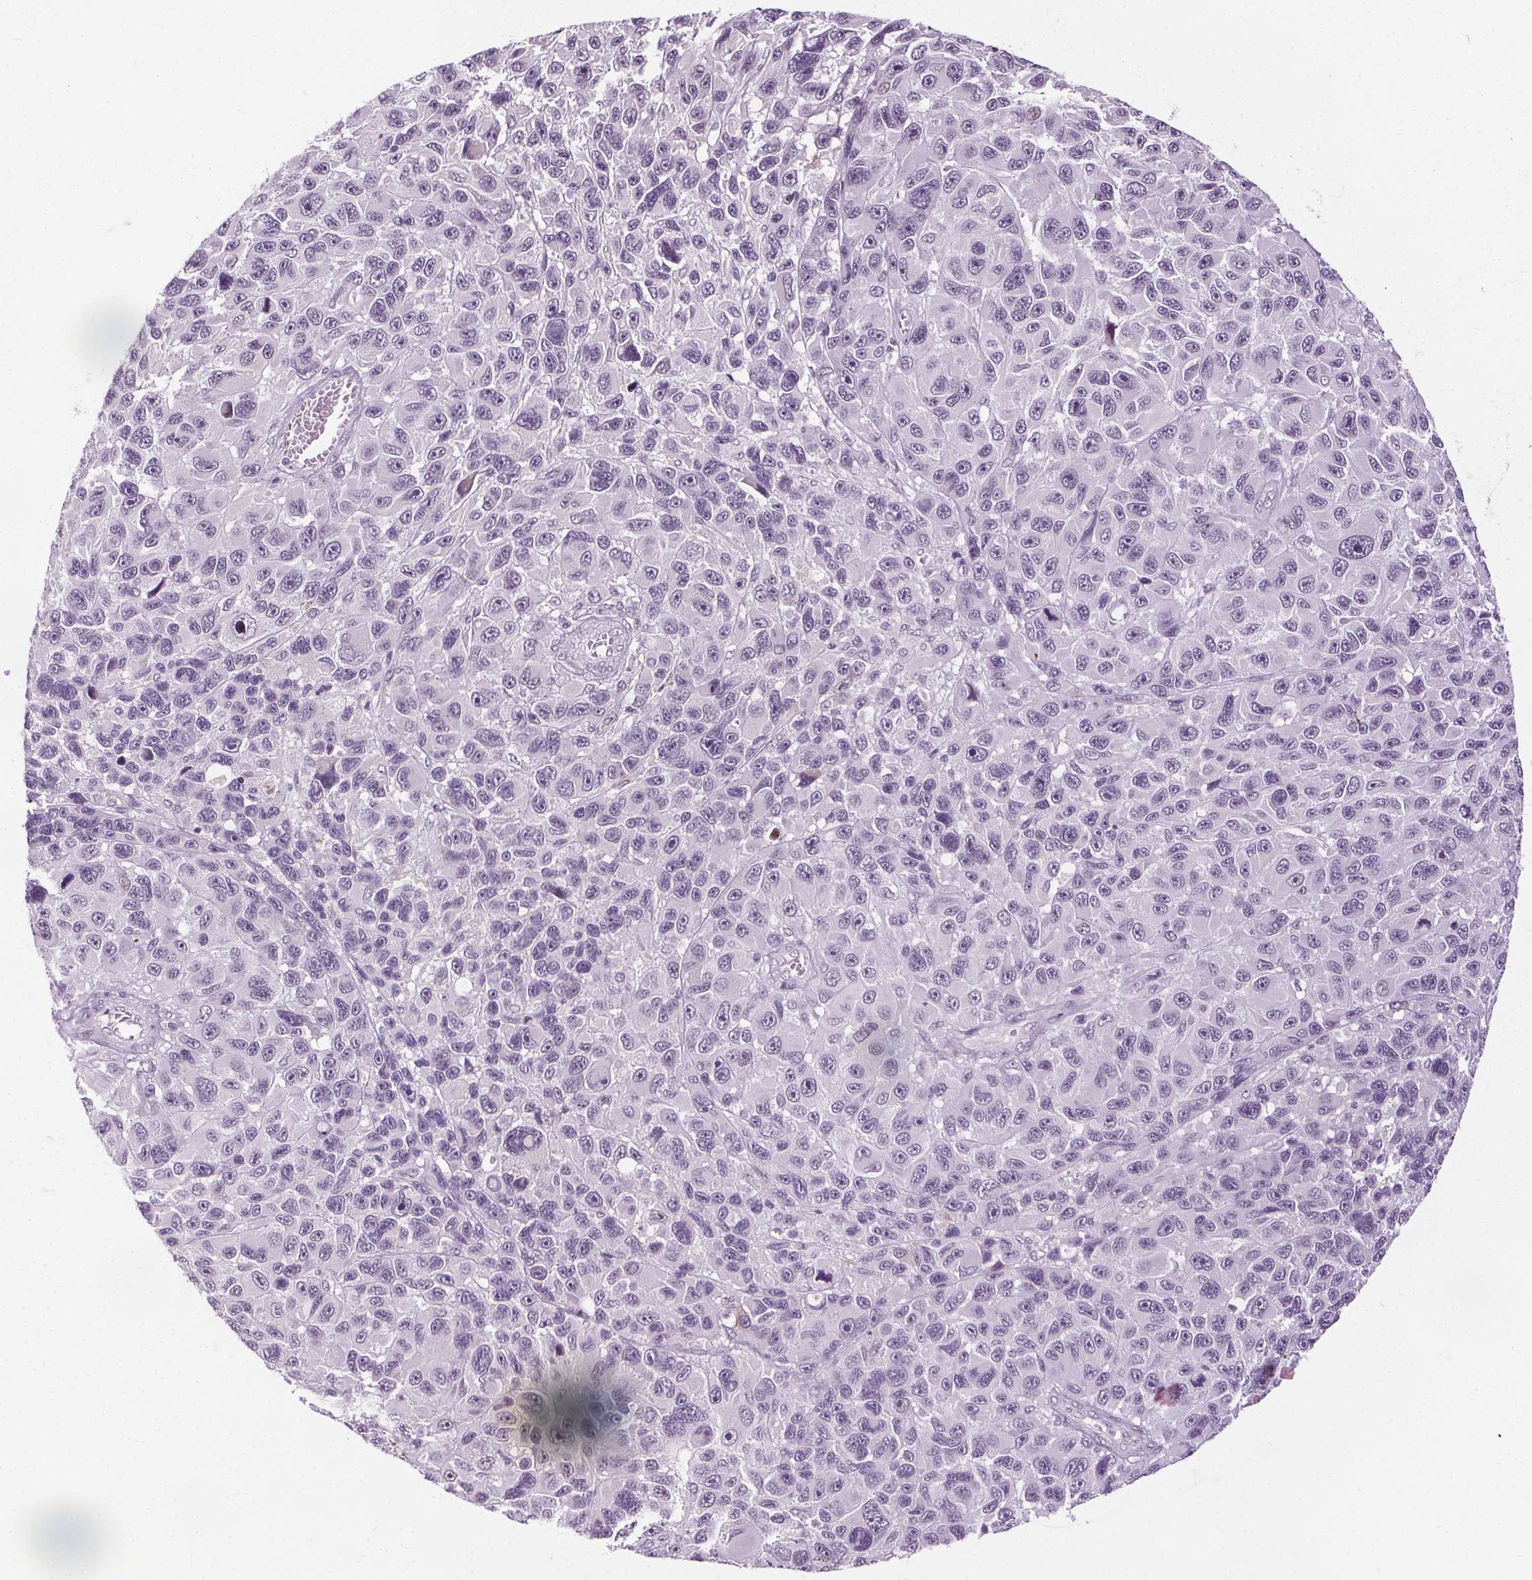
{"staining": {"intensity": "negative", "quantity": "none", "location": "none"}, "tissue": "melanoma", "cell_type": "Tumor cells", "image_type": "cancer", "snomed": [{"axis": "morphology", "description": "Malignant melanoma, NOS"}, {"axis": "topography", "description": "Skin"}], "caption": "Immunohistochemistry image of neoplastic tissue: human malignant melanoma stained with DAB (3,3'-diaminobenzidine) displays no significant protein expression in tumor cells. The staining was performed using DAB (3,3'-diaminobenzidine) to visualize the protein expression in brown, while the nuclei were stained in blue with hematoxylin (Magnification: 20x).", "gene": "CEBPA", "patient": {"sex": "male", "age": 53}}